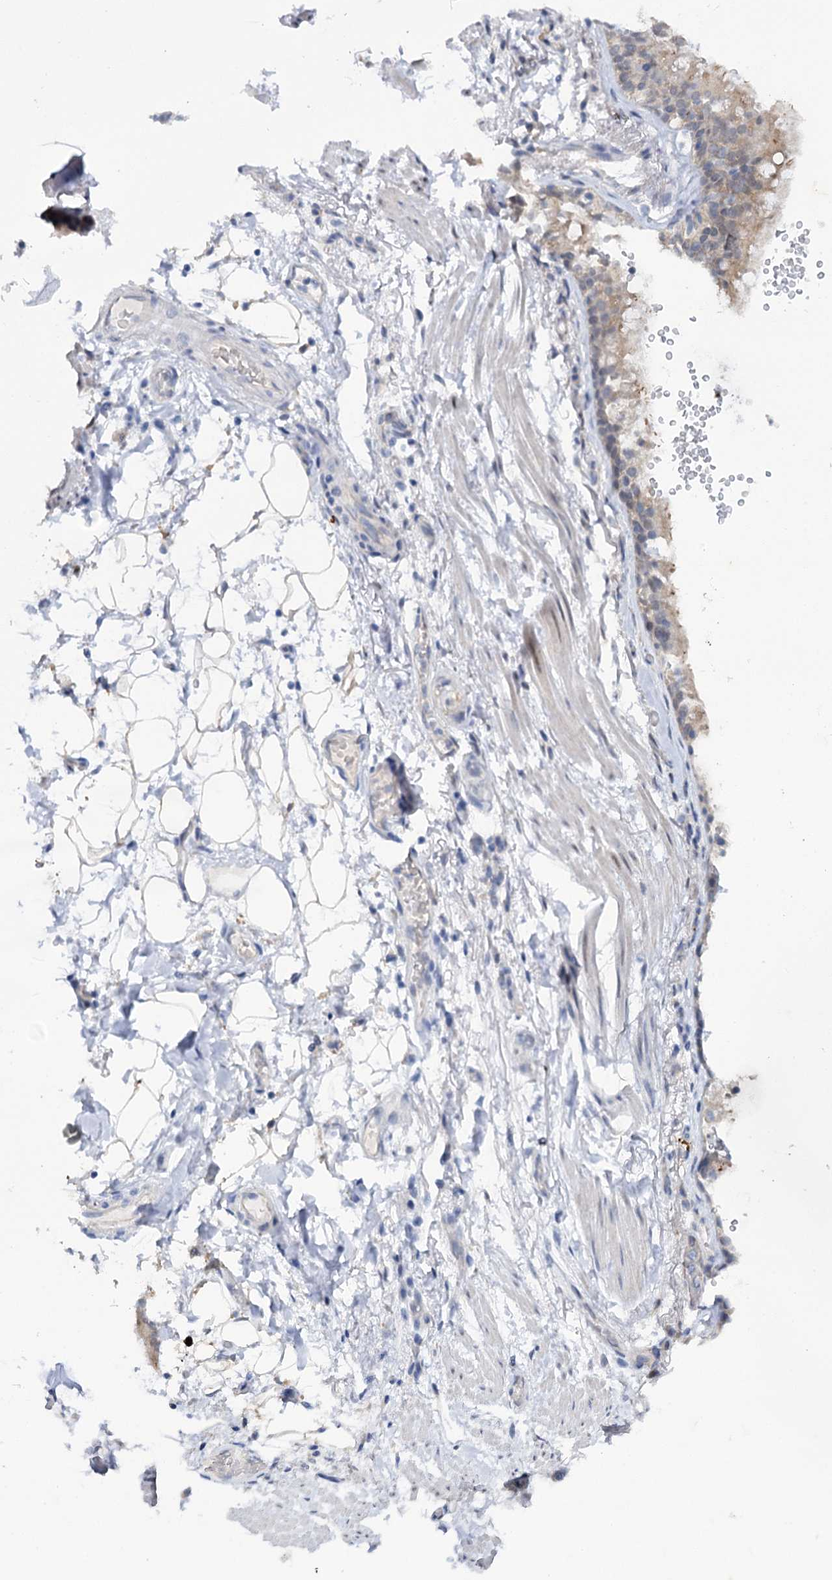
{"staining": {"intensity": "moderate", "quantity": ">75%", "location": "cytoplasmic/membranous"}, "tissue": "adipose tissue", "cell_type": "Adipocytes", "image_type": "normal", "snomed": [{"axis": "morphology", "description": "Normal tissue, NOS"}, {"axis": "topography", "description": "Lymph node"}, {"axis": "topography", "description": "Cartilage tissue"}, {"axis": "topography", "description": "Bronchus"}], "caption": "Immunohistochemistry of benign human adipose tissue reveals medium levels of moderate cytoplasmic/membranous expression in approximately >75% of adipocytes. (Brightfield microscopy of DAB IHC at high magnification).", "gene": "MID1IP1", "patient": {"sex": "male", "age": 63}}